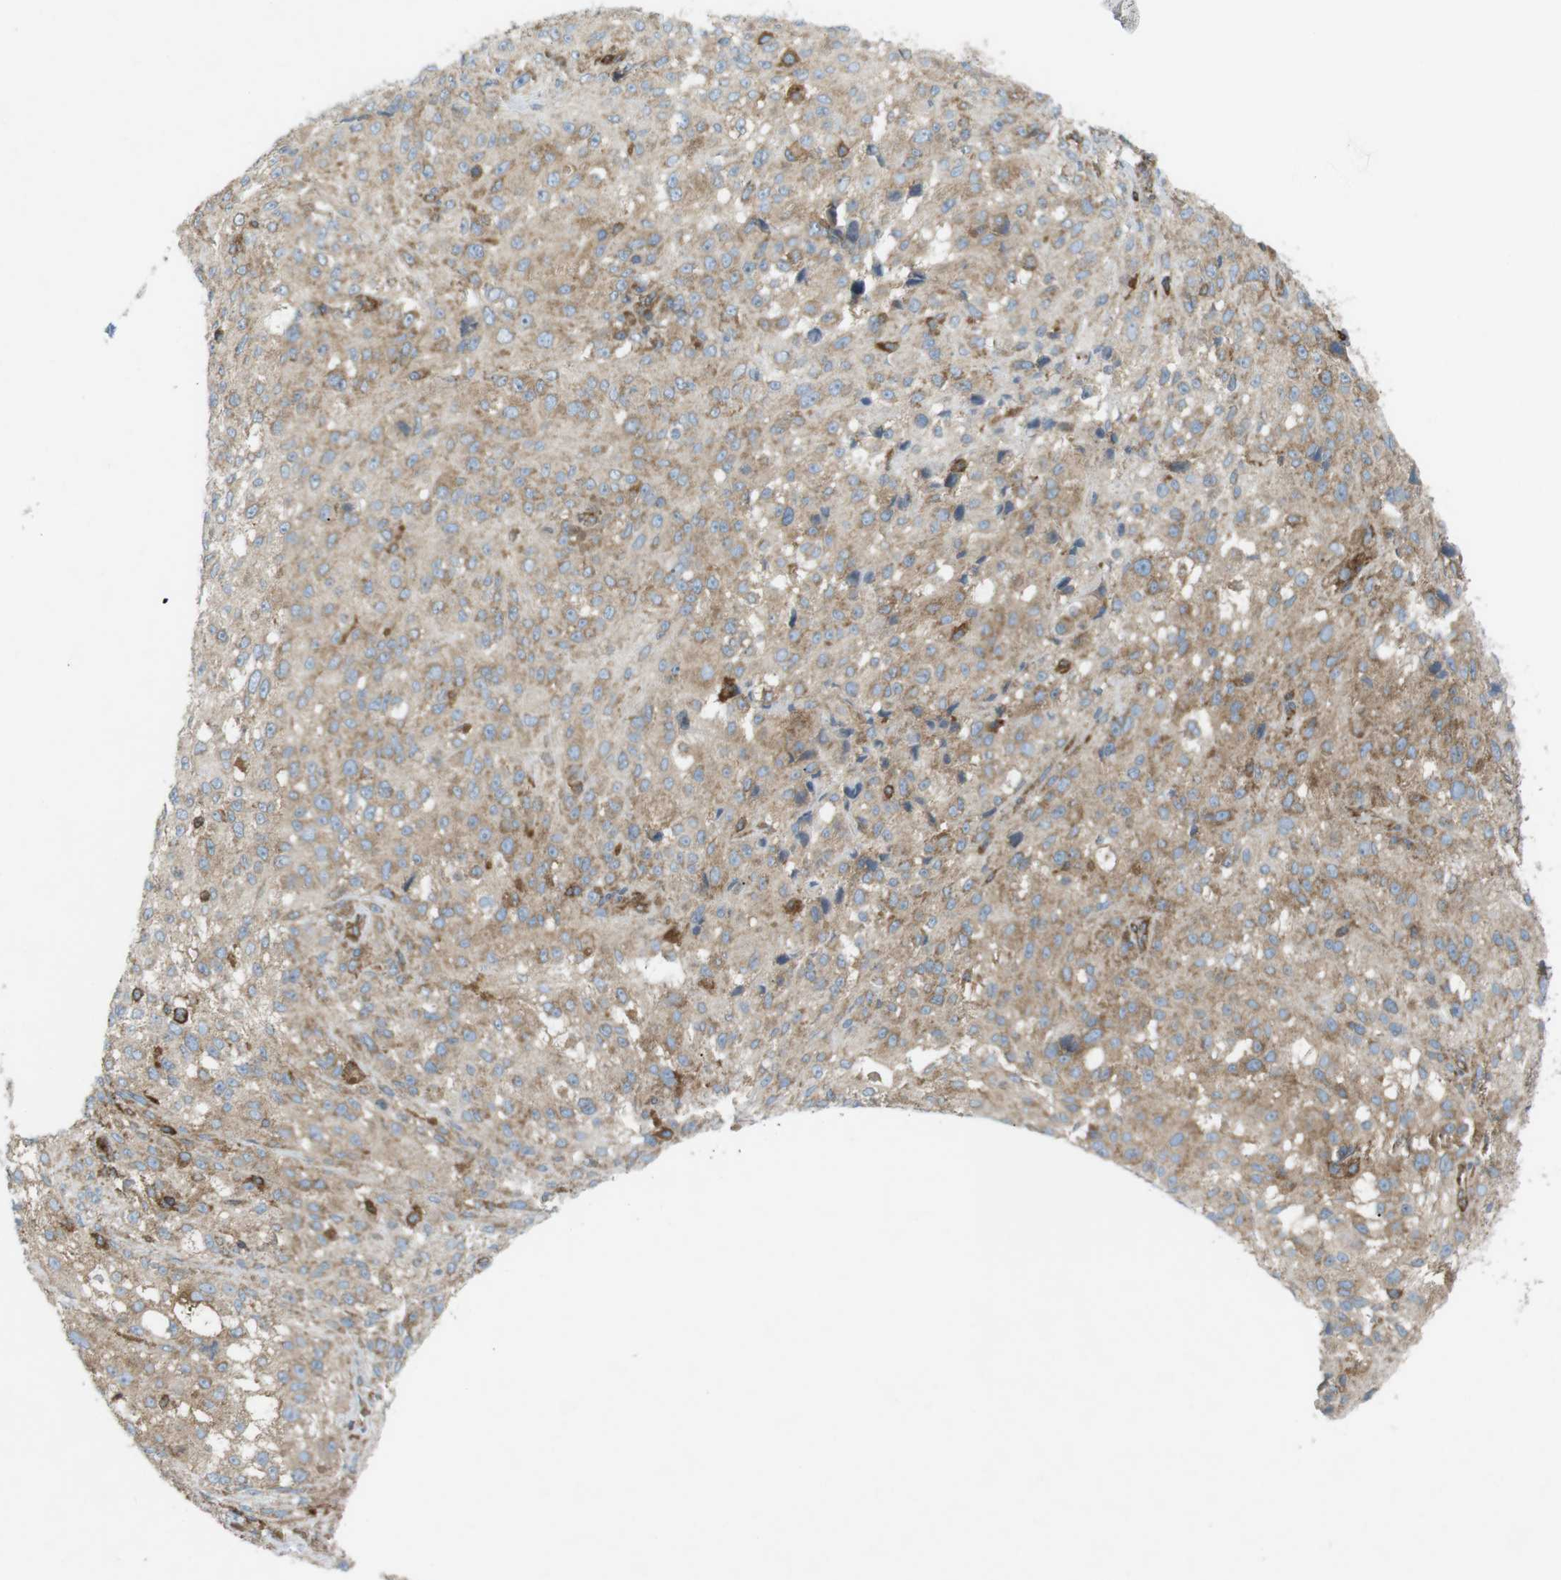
{"staining": {"intensity": "weak", "quantity": "25%-75%", "location": "cytoplasmic/membranous"}, "tissue": "melanoma", "cell_type": "Tumor cells", "image_type": "cancer", "snomed": [{"axis": "morphology", "description": "Necrosis, NOS"}, {"axis": "morphology", "description": "Malignant melanoma, NOS"}, {"axis": "topography", "description": "Skin"}], "caption": "Immunohistochemical staining of human malignant melanoma exhibits low levels of weak cytoplasmic/membranous expression in approximately 25%-75% of tumor cells. (DAB IHC with brightfield microscopy, high magnification).", "gene": "FLII", "patient": {"sex": "female", "age": 87}}